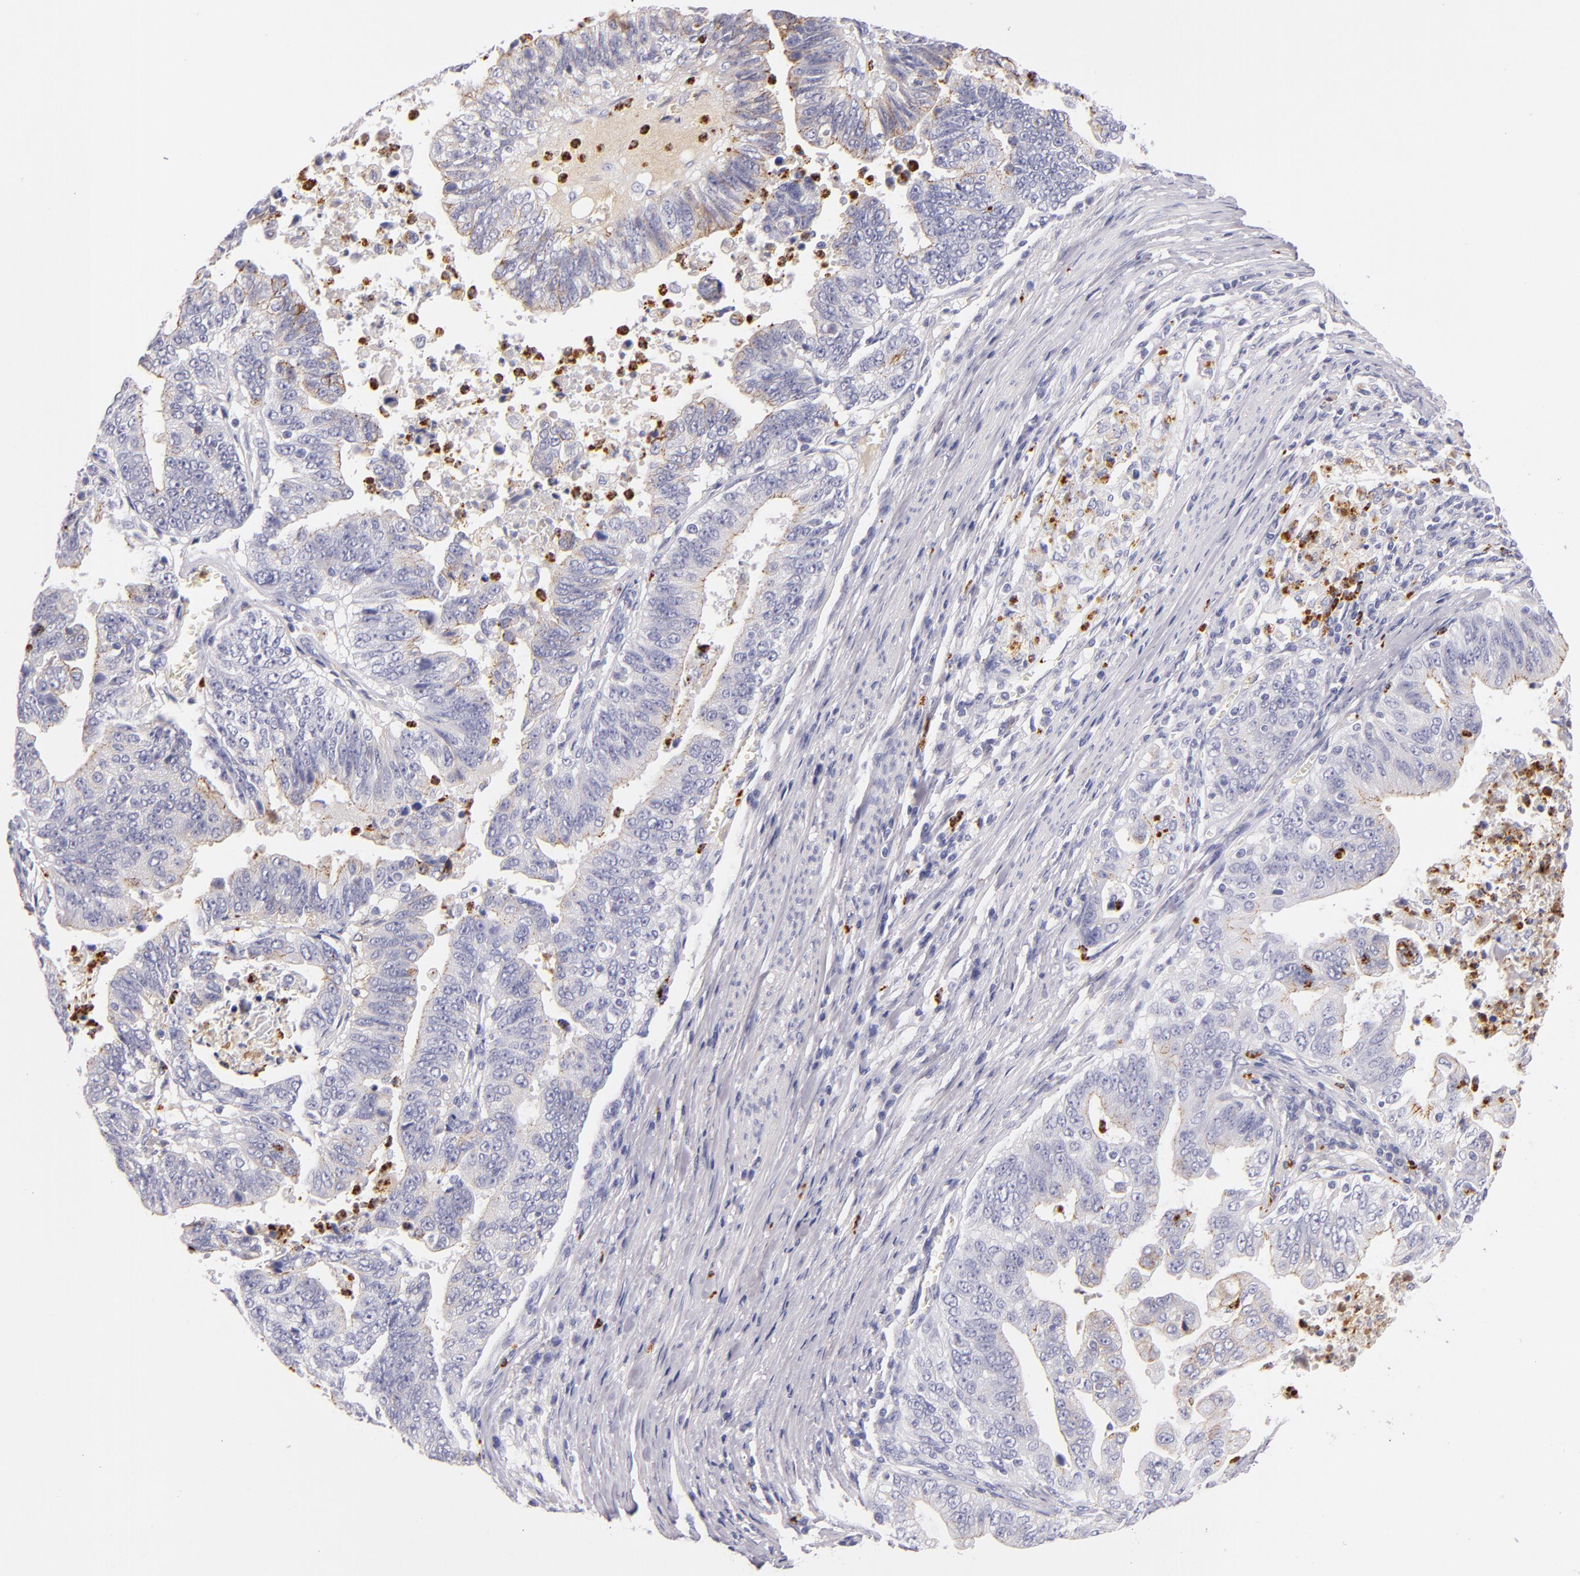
{"staining": {"intensity": "moderate", "quantity": "25%-75%", "location": "cytoplasmic/membranous"}, "tissue": "stomach cancer", "cell_type": "Tumor cells", "image_type": "cancer", "snomed": [{"axis": "morphology", "description": "Adenocarcinoma, NOS"}, {"axis": "topography", "description": "Stomach, upper"}], "caption": "This histopathology image reveals immunohistochemistry (IHC) staining of stomach cancer, with medium moderate cytoplasmic/membranous staining in about 25%-75% of tumor cells.", "gene": "CDH3", "patient": {"sex": "female", "age": 50}}